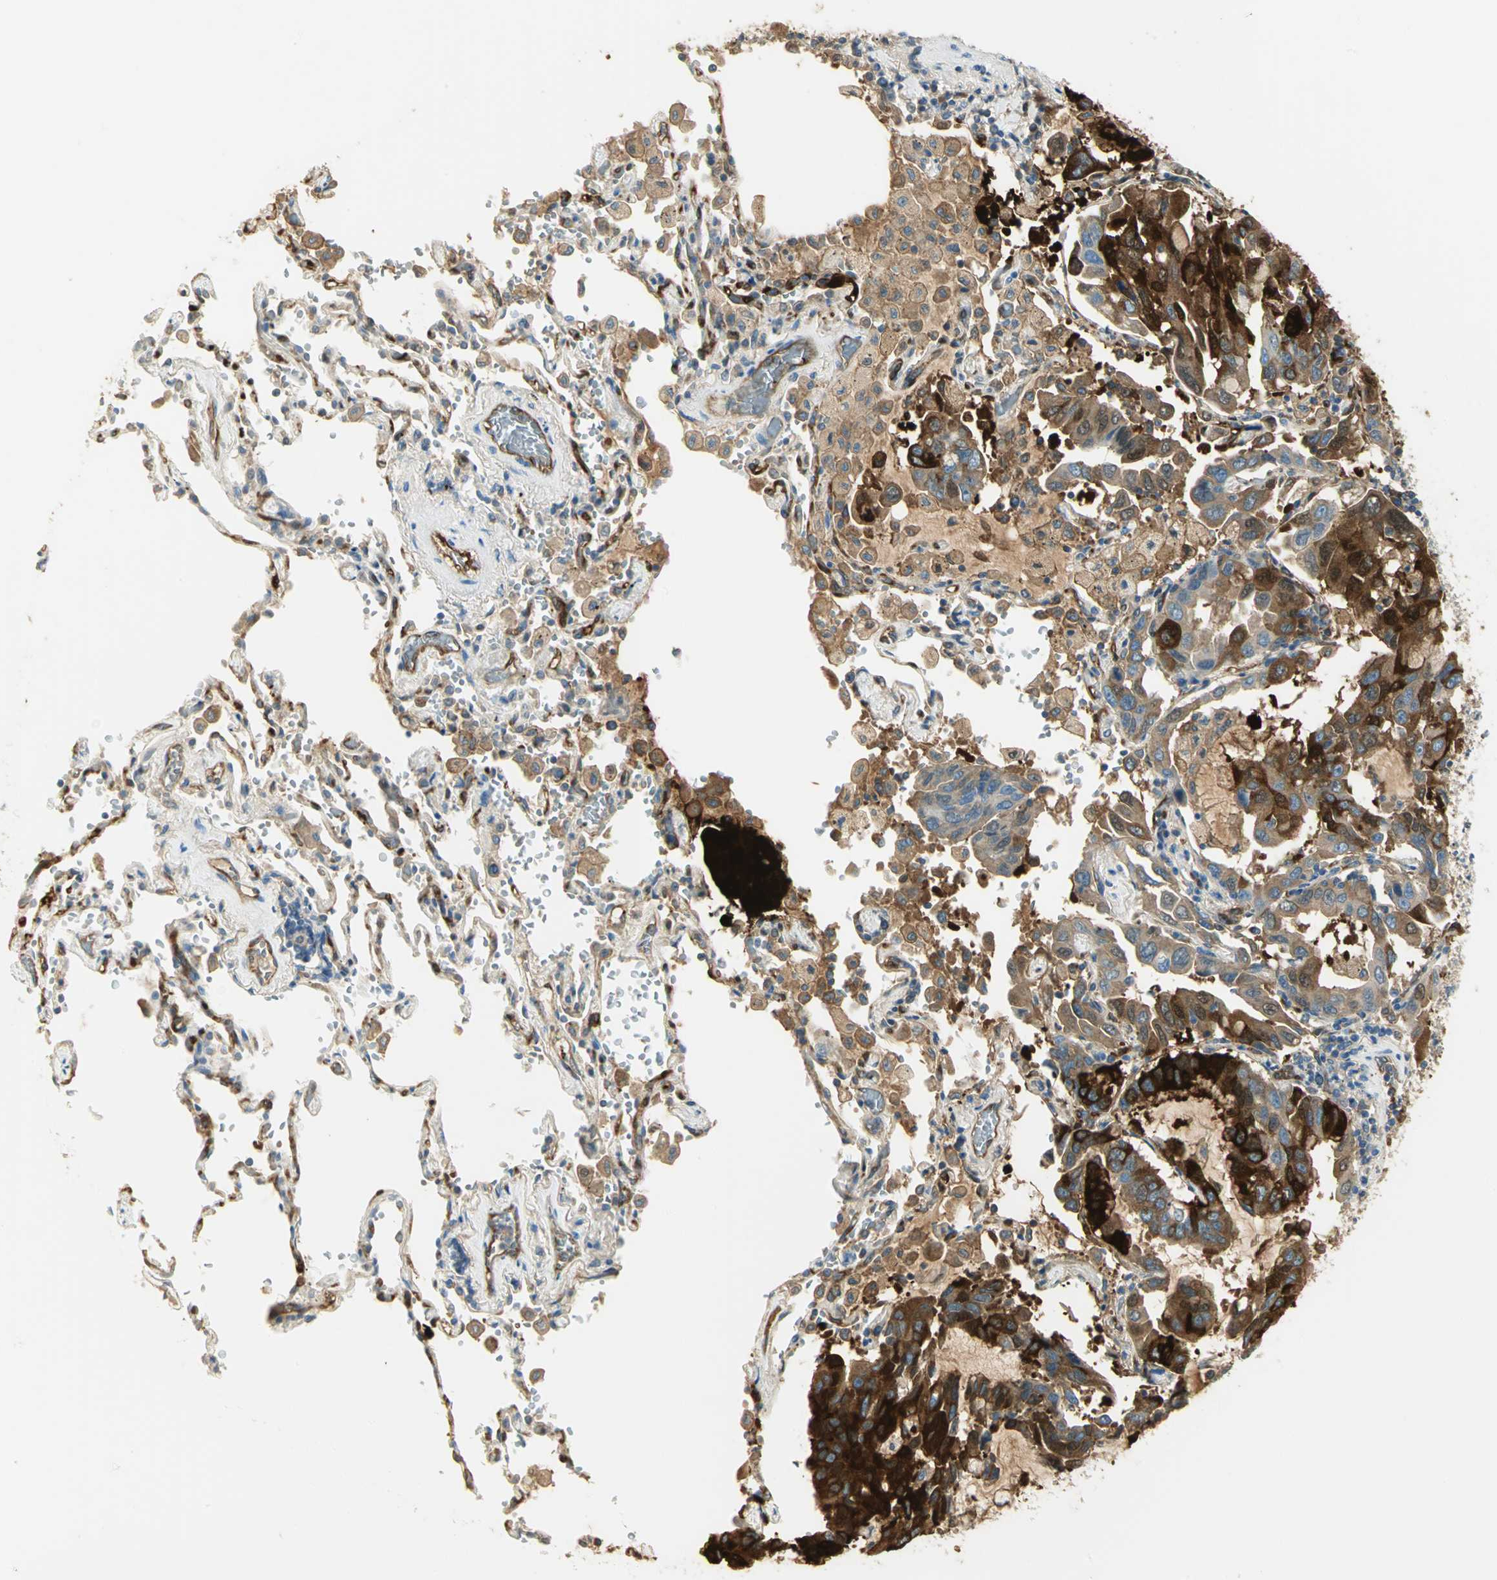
{"staining": {"intensity": "strong", "quantity": ">75%", "location": "cytoplasmic/membranous"}, "tissue": "lung cancer", "cell_type": "Tumor cells", "image_type": "cancer", "snomed": [{"axis": "morphology", "description": "Adenocarcinoma, NOS"}, {"axis": "topography", "description": "Lung"}], "caption": "Brown immunohistochemical staining in lung cancer (adenocarcinoma) exhibits strong cytoplasmic/membranous expression in about >75% of tumor cells.", "gene": "WARS1", "patient": {"sex": "male", "age": 64}}